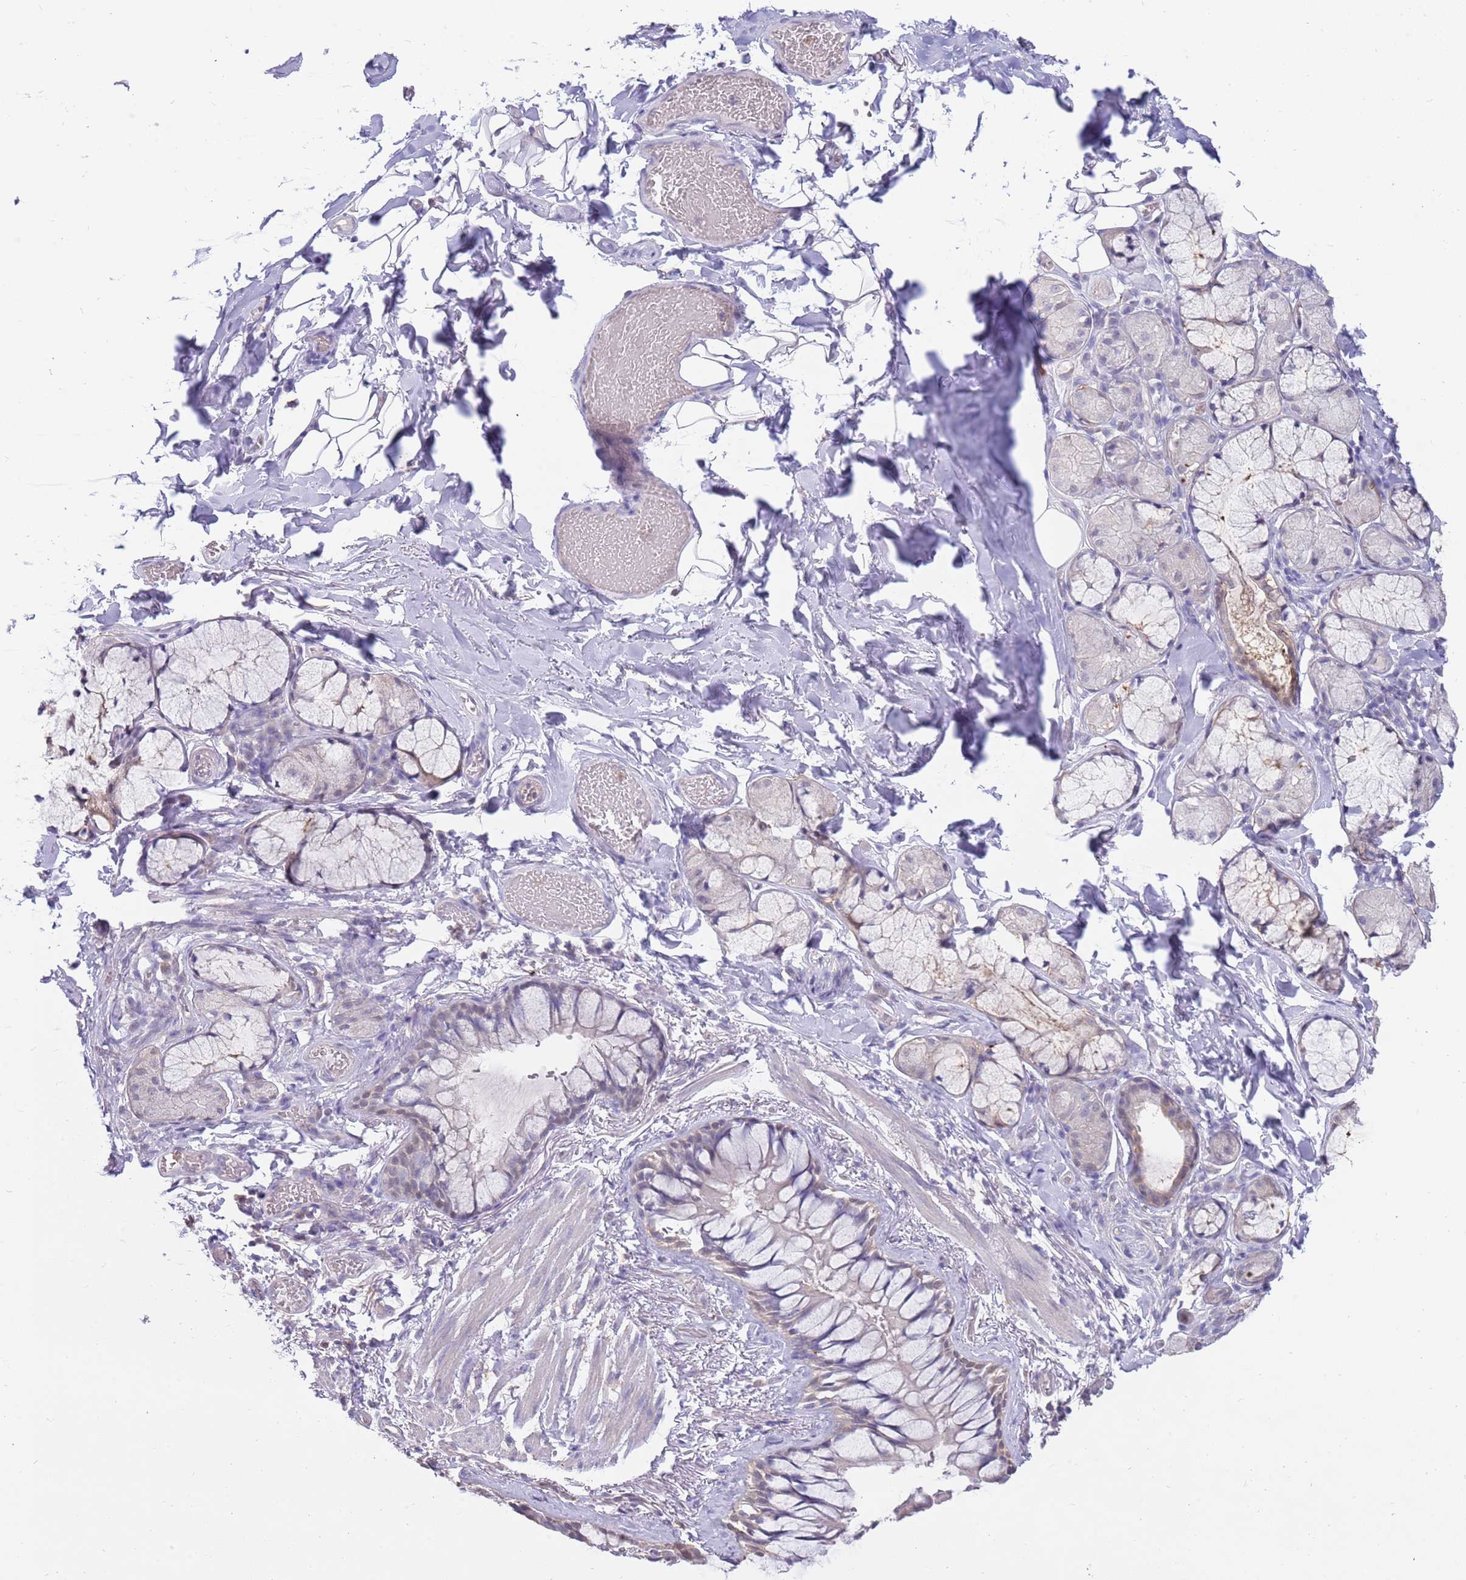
{"staining": {"intensity": "negative", "quantity": "none", "location": "none"}, "tissue": "bronchus", "cell_type": "Respiratory epithelial cells", "image_type": "normal", "snomed": [{"axis": "morphology", "description": "Normal tissue, NOS"}, {"axis": "topography", "description": "Cartilage tissue"}], "caption": "A photomicrograph of bronchus stained for a protein exhibits no brown staining in respiratory epithelial cells. Nuclei are stained in blue.", "gene": "AP5S1", "patient": {"sex": "male", "age": 63}}